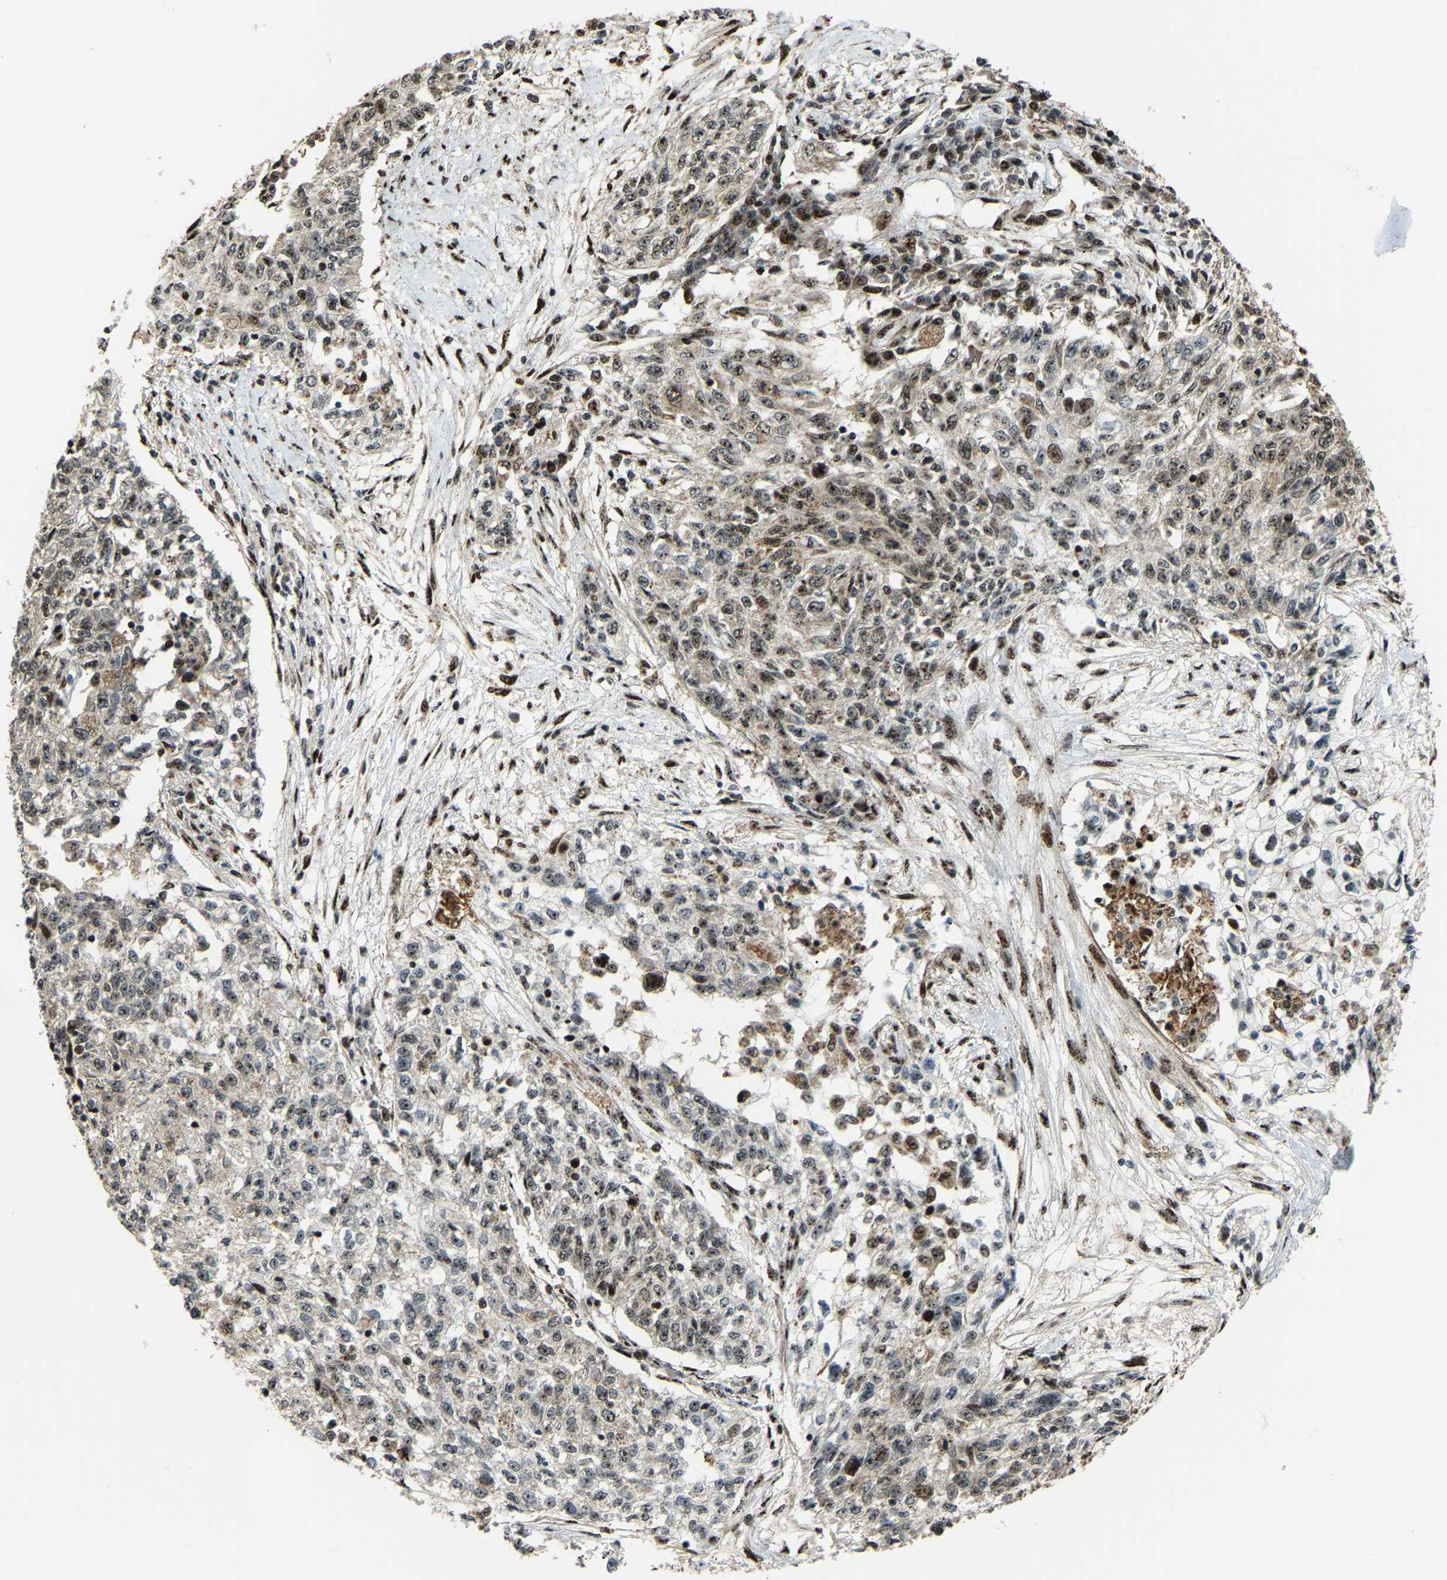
{"staining": {"intensity": "moderate", "quantity": ">75%", "location": "nuclear"}, "tissue": "cervical cancer", "cell_type": "Tumor cells", "image_type": "cancer", "snomed": [{"axis": "morphology", "description": "Squamous cell carcinoma, NOS"}, {"axis": "topography", "description": "Cervix"}], "caption": "Moderate nuclear staining is identified in about >75% of tumor cells in cervical cancer (squamous cell carcinoma). Nuclei are stained in blue.", "gene": "ZNF687", "patient": {"sex": "female", "age": 57}}